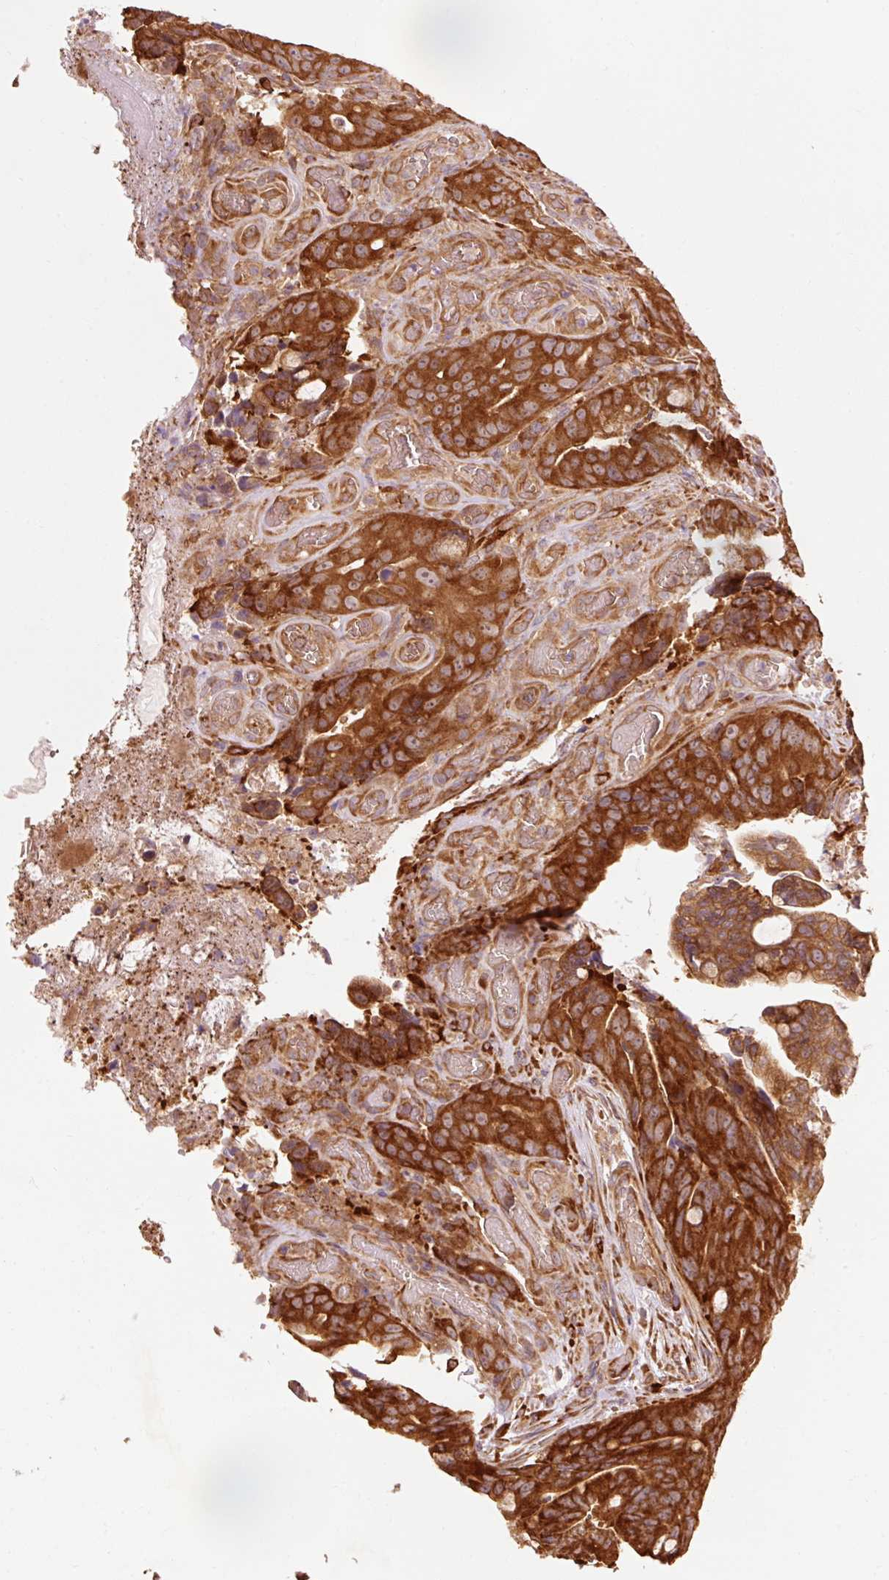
{"staining": {"intensity": "strong", "quantity": ">75%", "location": "cytoplasmic/membranous"}, "tissue": "colorectal cancer", "cell_type": "Tumor cells", "image_type": "cancer", "snomed": [{"axis": "morphology", "description": "Adenocarcinoma, NOS"}, {"axis": "topography", "description": "Colon"}], "caption": "There is high levels of strong cytoplasmic/membranous staining in tumor cells of adenocarcinoma (colorectal), as demonstrated by immunohistochemical staining (brown color).", "gene": "PDAP1", "patient": {"sex": "female", "age": 82}}